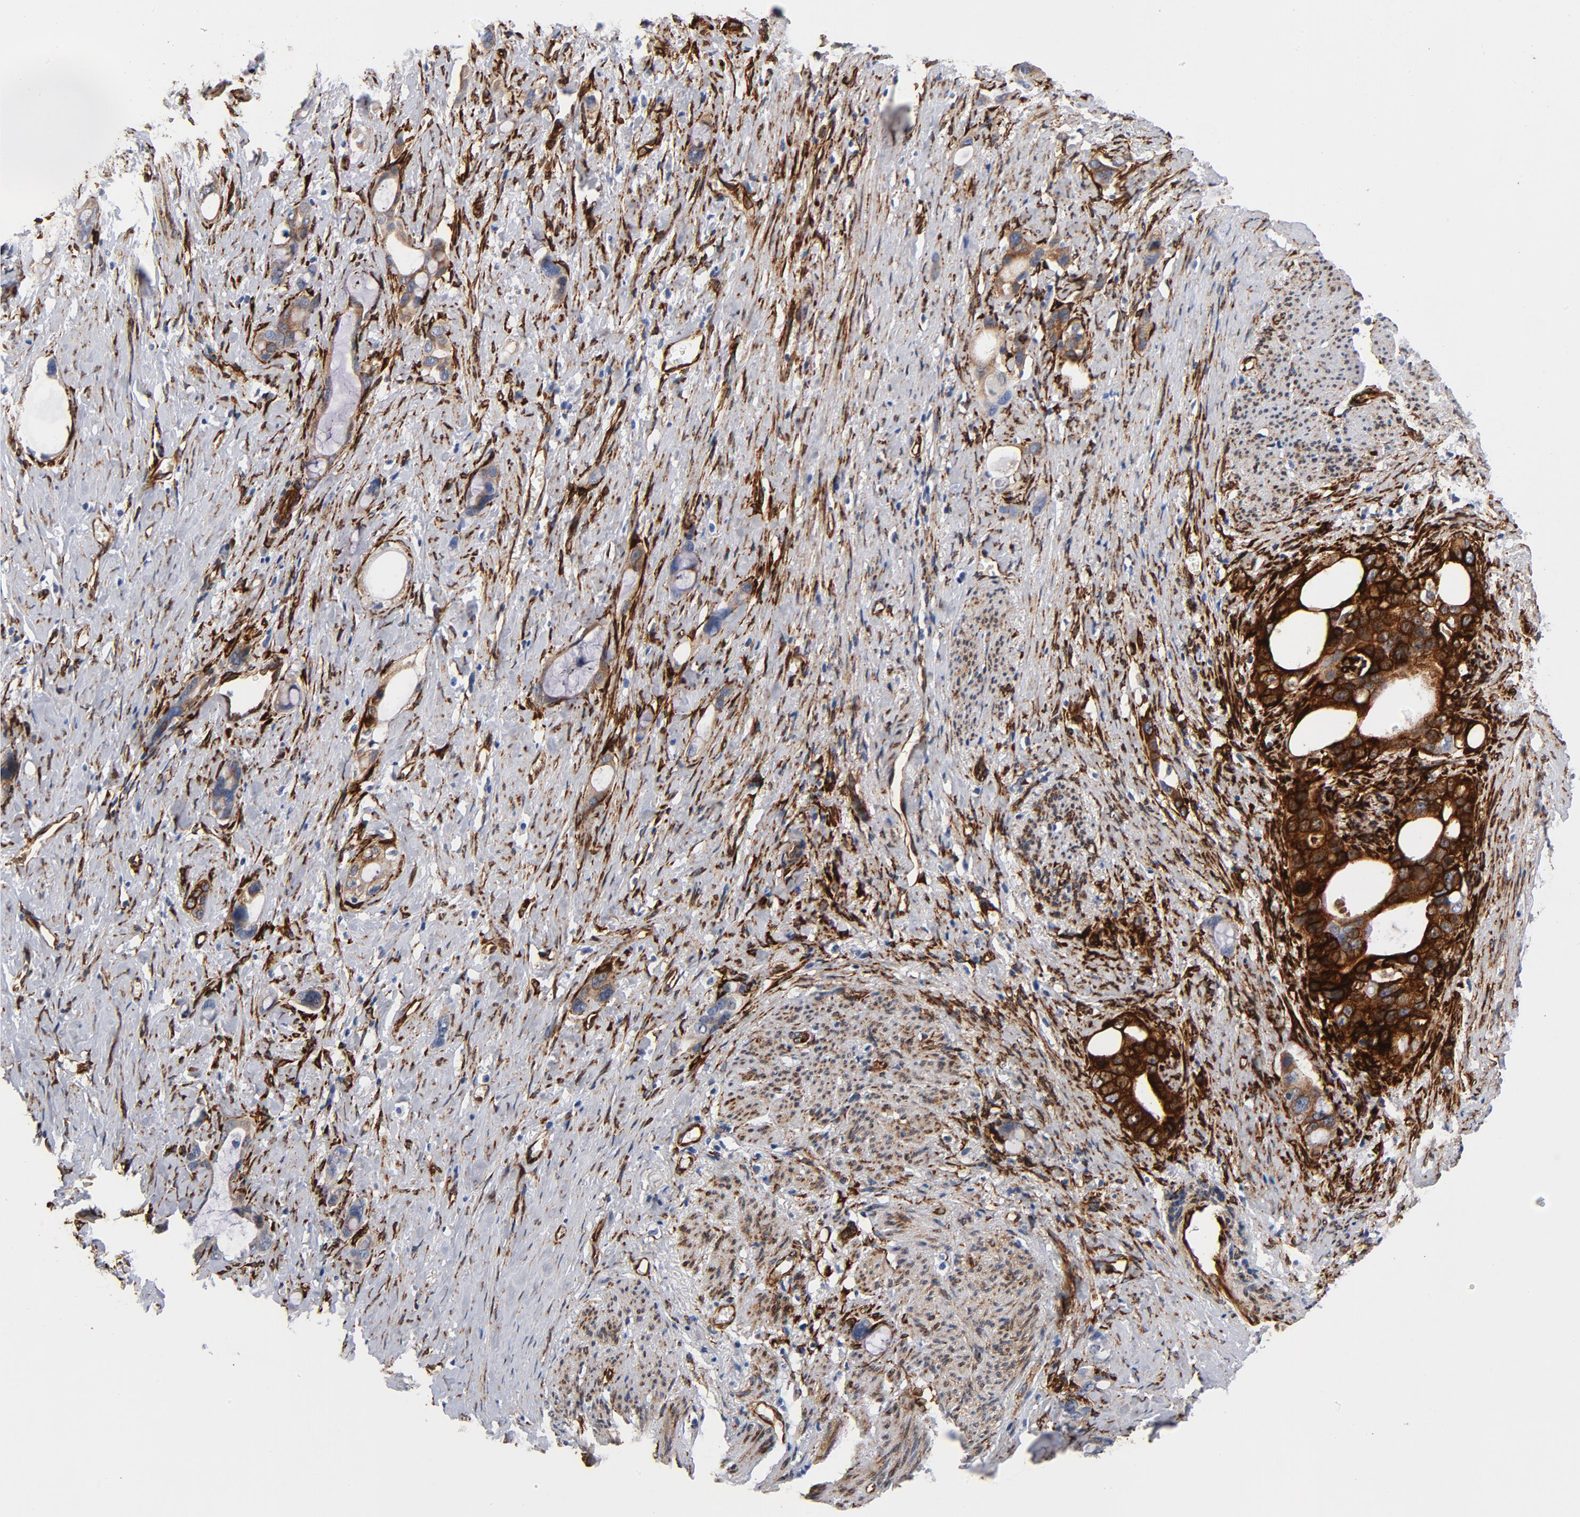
{"staining": {"intensity": "strong", "quantity": ">75%", "location": "cytoplasmic/membranous"}, "tissue": "stomach cancer", "cell_type": "Tumor cells", "image_type": "cancer", "snomed": [{"axis": "morphology", "description": "Adenocarcinoma, NOS"}, {"axis": "topography", "description": "Stomach"}], "caption": "A high amount of strong cytoplasmic/membranous staining is present in approximately >75% of tumor cells in adenocarcinoma (stomach) tissue. The staining is performed using DAB (3,3'-diaminobenzidine) brown chromogen to label protein expression. The nuclei are counter-stained blue using hematoxylin.", "gene": "SERPINH1", "patient": {"sex": "female", "age": 75}}